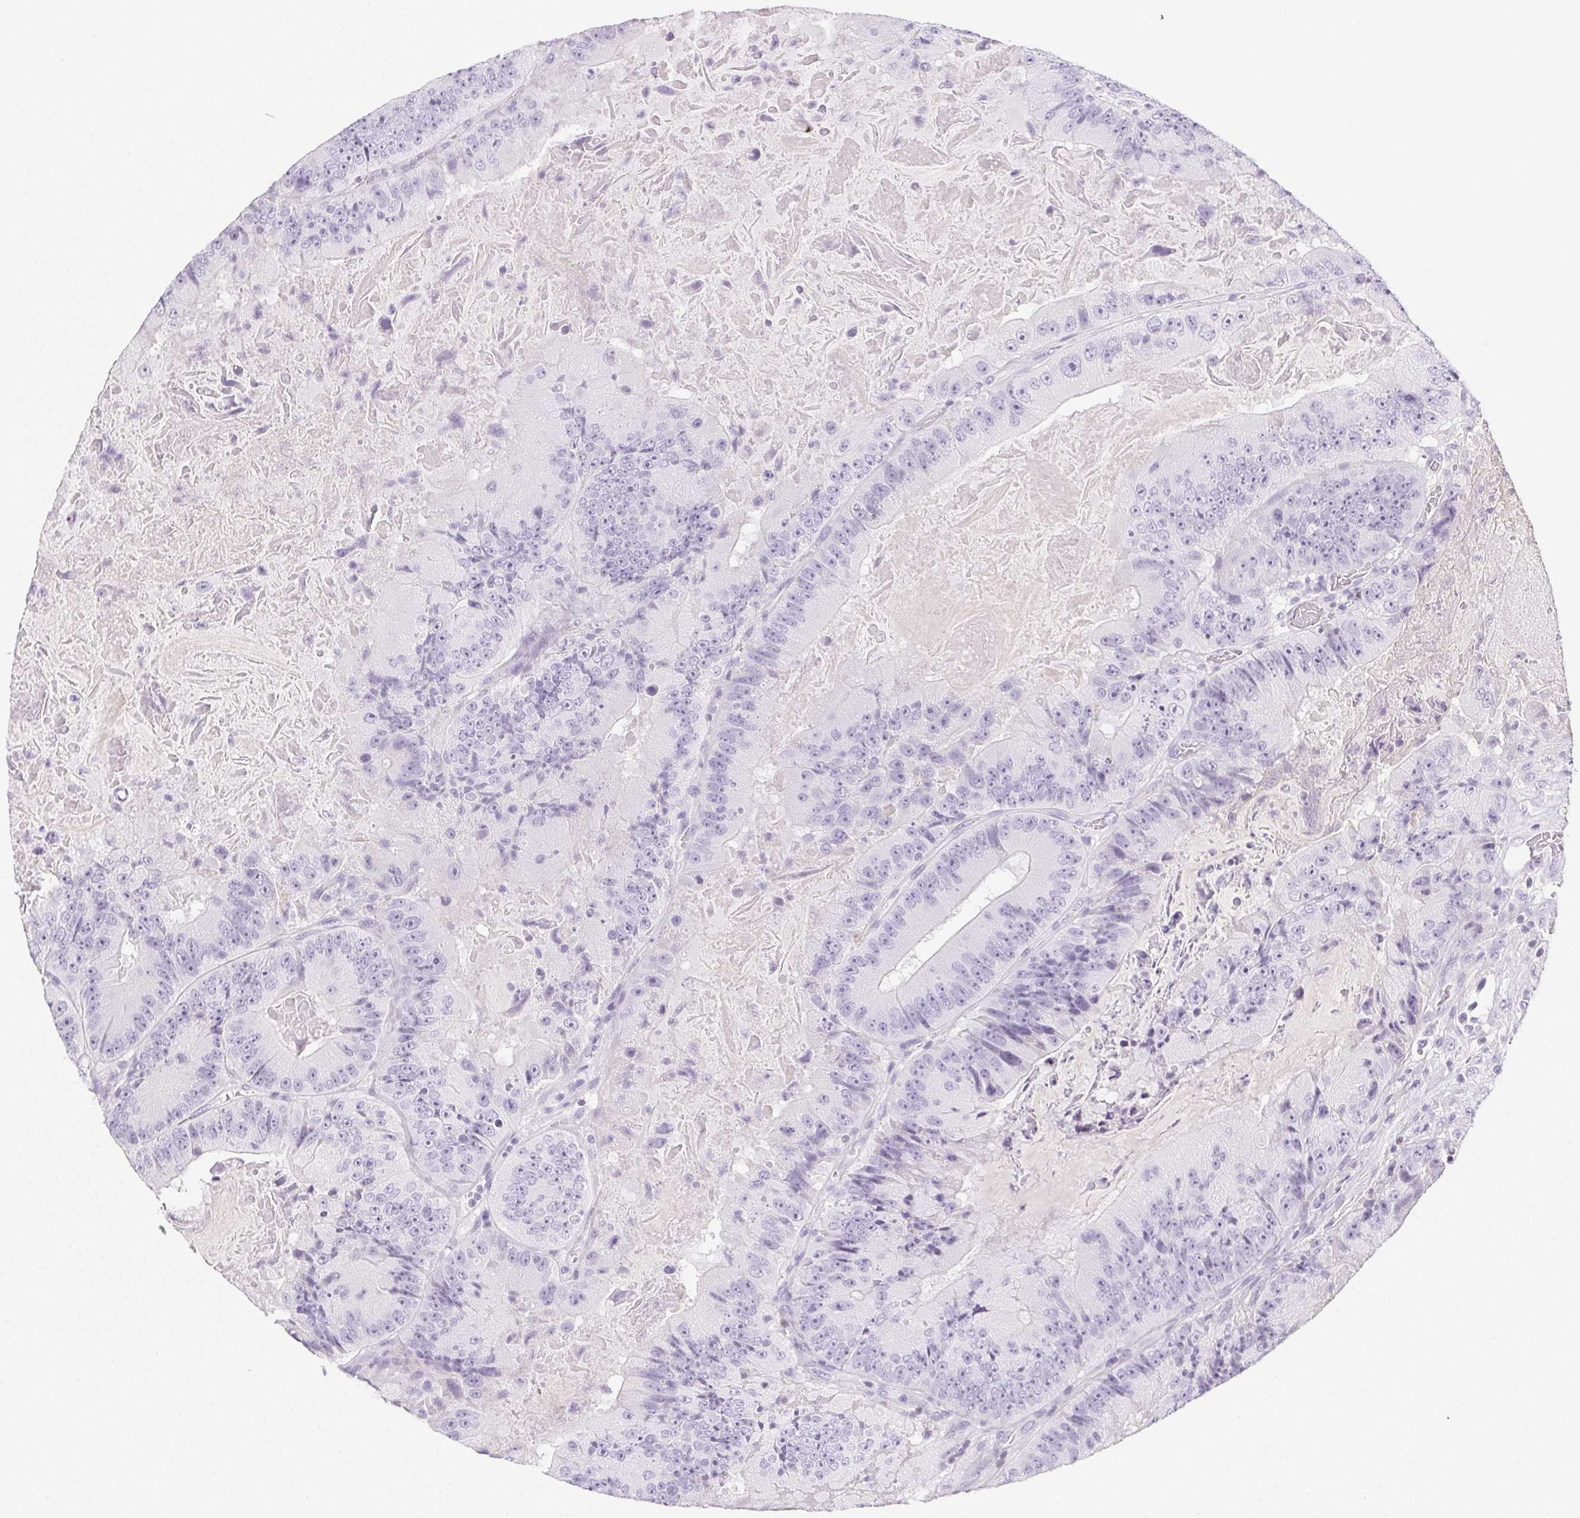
{"staining": {"intensity": "negative", "quantity": "none", "location": "none"}, "tissue": "colorectal cancer", "cell_type": "Tumor cells", "image_type": "cancer", "snomed": [{"axis": "morphology", "description": "Adenocarcinoma, NOS"}, {"axis": "topography", "description": "Colon"}], "caption": "This is a photomicrograph of IHC staining of colorectal adenocarcinoma, which shows no positivity in tumor cells.", "gene": "BEND2", "patient": {"sex": "female", "age": 86}}